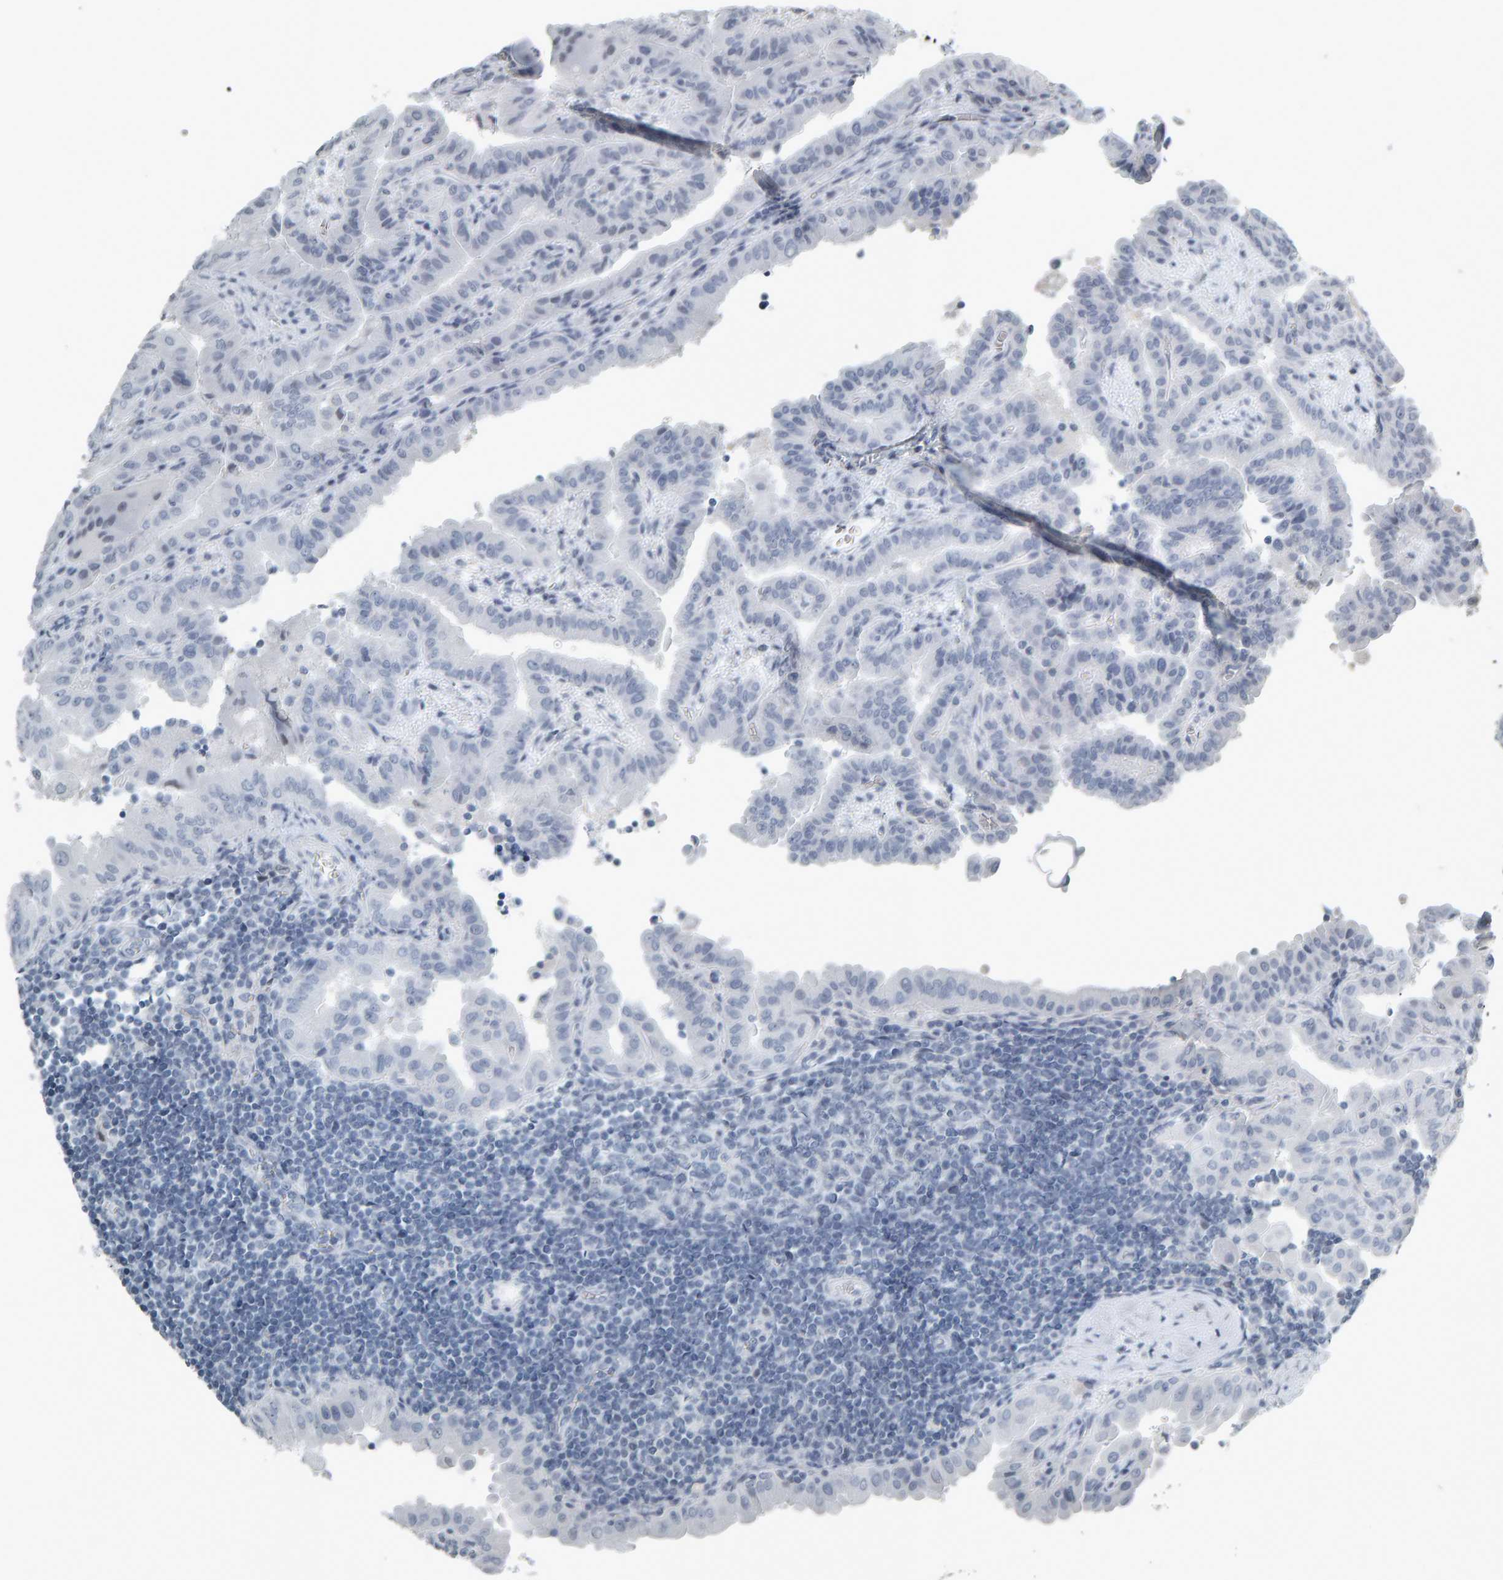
{"staining": {"intensity": "negative", "quantity": "none", "location": "none"}, "tissue": "thyroid cancer", "cell_type": "Tumor cells", "image_type": "cancer", "snomed": [{"axis": "morphology", "description": "Papillary adenocarcinoma, NOS"}, {"axis": "topography", "description": "Thyroid gland"}], "caption": "There is no significant expression in tumor cells of thyroid cancer. The staining was performed using DAB (3,3'-diaminobenzidine) to visualize the protein expression in brown, while the nuclei were stained in blue with hematoxylin (Magnification: 20x).", "gene": "PYY", "patient": {"sex": "male", "age": 33}}